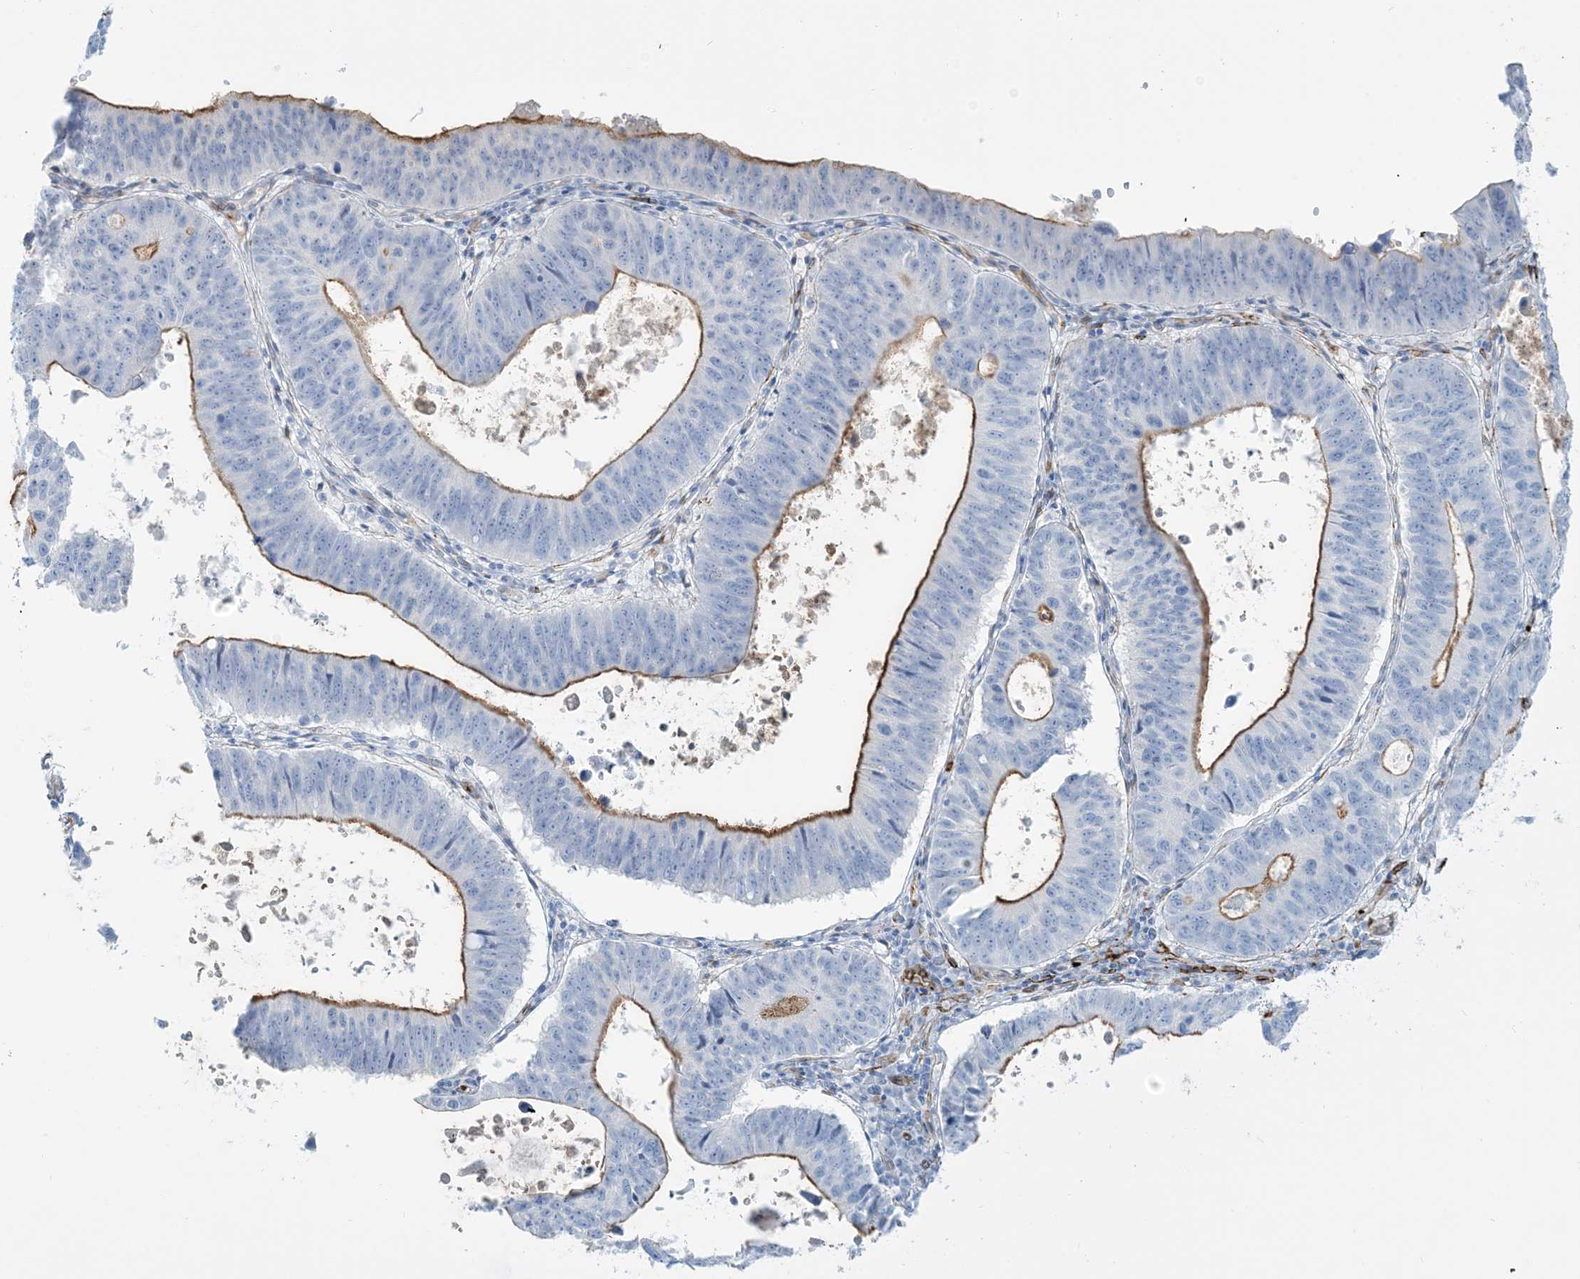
{"staining": {"intensity": "moderate", "quantity": "25%-75%", "location": "cytoplasmic/membranous"}, "tissue": "stomach cancer", "cell_type": "Tumor cells", "image_type": "cancer", "snomed": [{"axis": "morphology", "description": "Adenocarcinoma, NOS"}, {"axis": "topography", "description": "Stomach"}], "caption": "Stomach adenocarcinoma was stained to show a protein in brown. There is medium levels of moderate cytoplasmic/membranous staining in about 25%-75% of tumor cells.", "gene": "EPS8L3", "patient": {"sex": "male", "age": 59}}